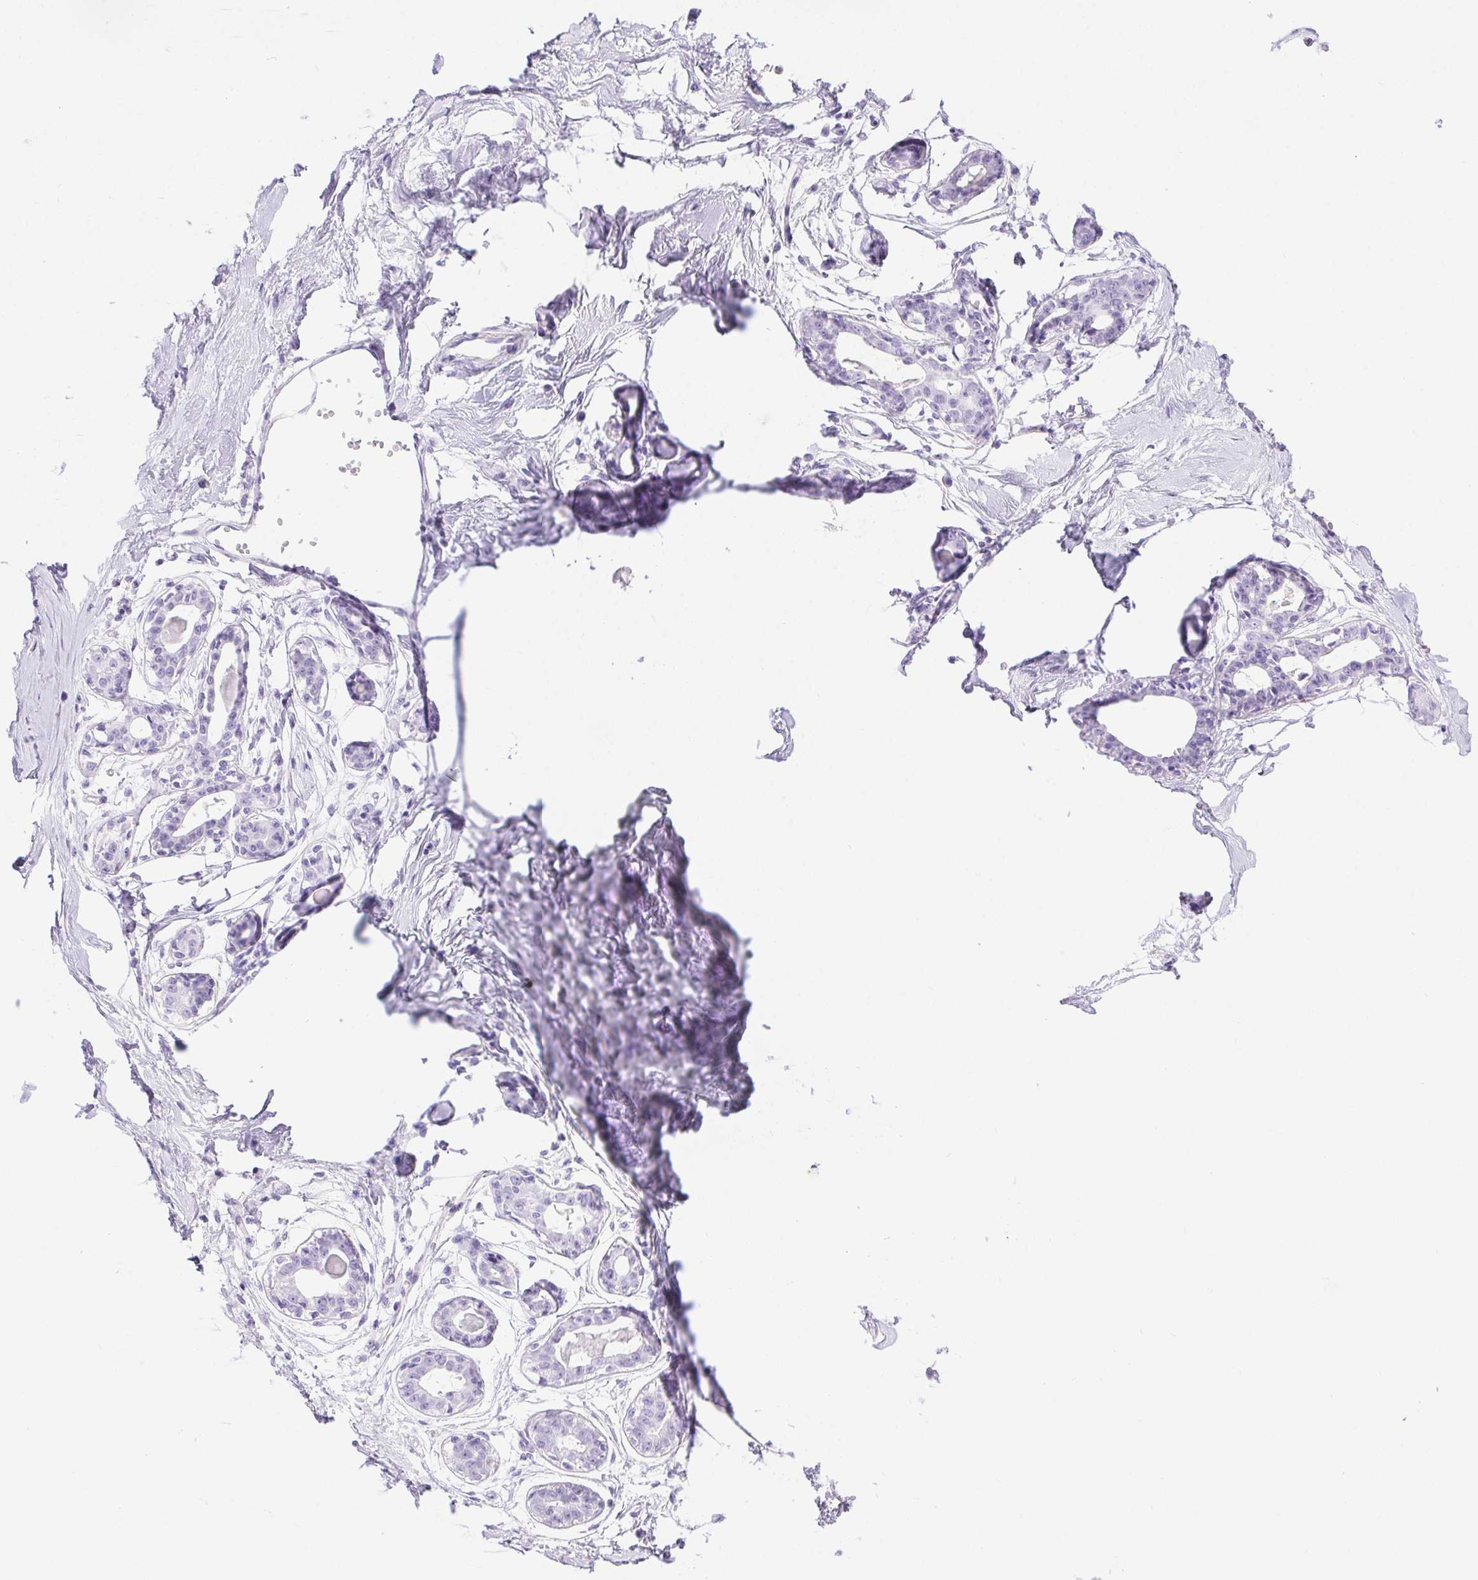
{"staining": {"intensity": "negative", "quantity": "none", "location": "none"}, "tissue": "breast", "cell_type": "Adipocytes", "image_type": "normal", "snomed": [{"axis": "morphology", "description": "Normal tissue, NOS"}, {"axis": "topography", "description": "Breast"}], "caption": "Immunohistochemistry (IHC) histopathology image of normal breast: breast stained with DAB (3,3'-diaminobenzidine) reveals no significant protein positivity in adipocytes. (DAB (3,3'-diaminobenzidine) immunohistochemistry (IHC) visualized using brightfield microscopy, high magnification).", "gene": "ERP27", "patient": {"sex": "female", "age": 45}}